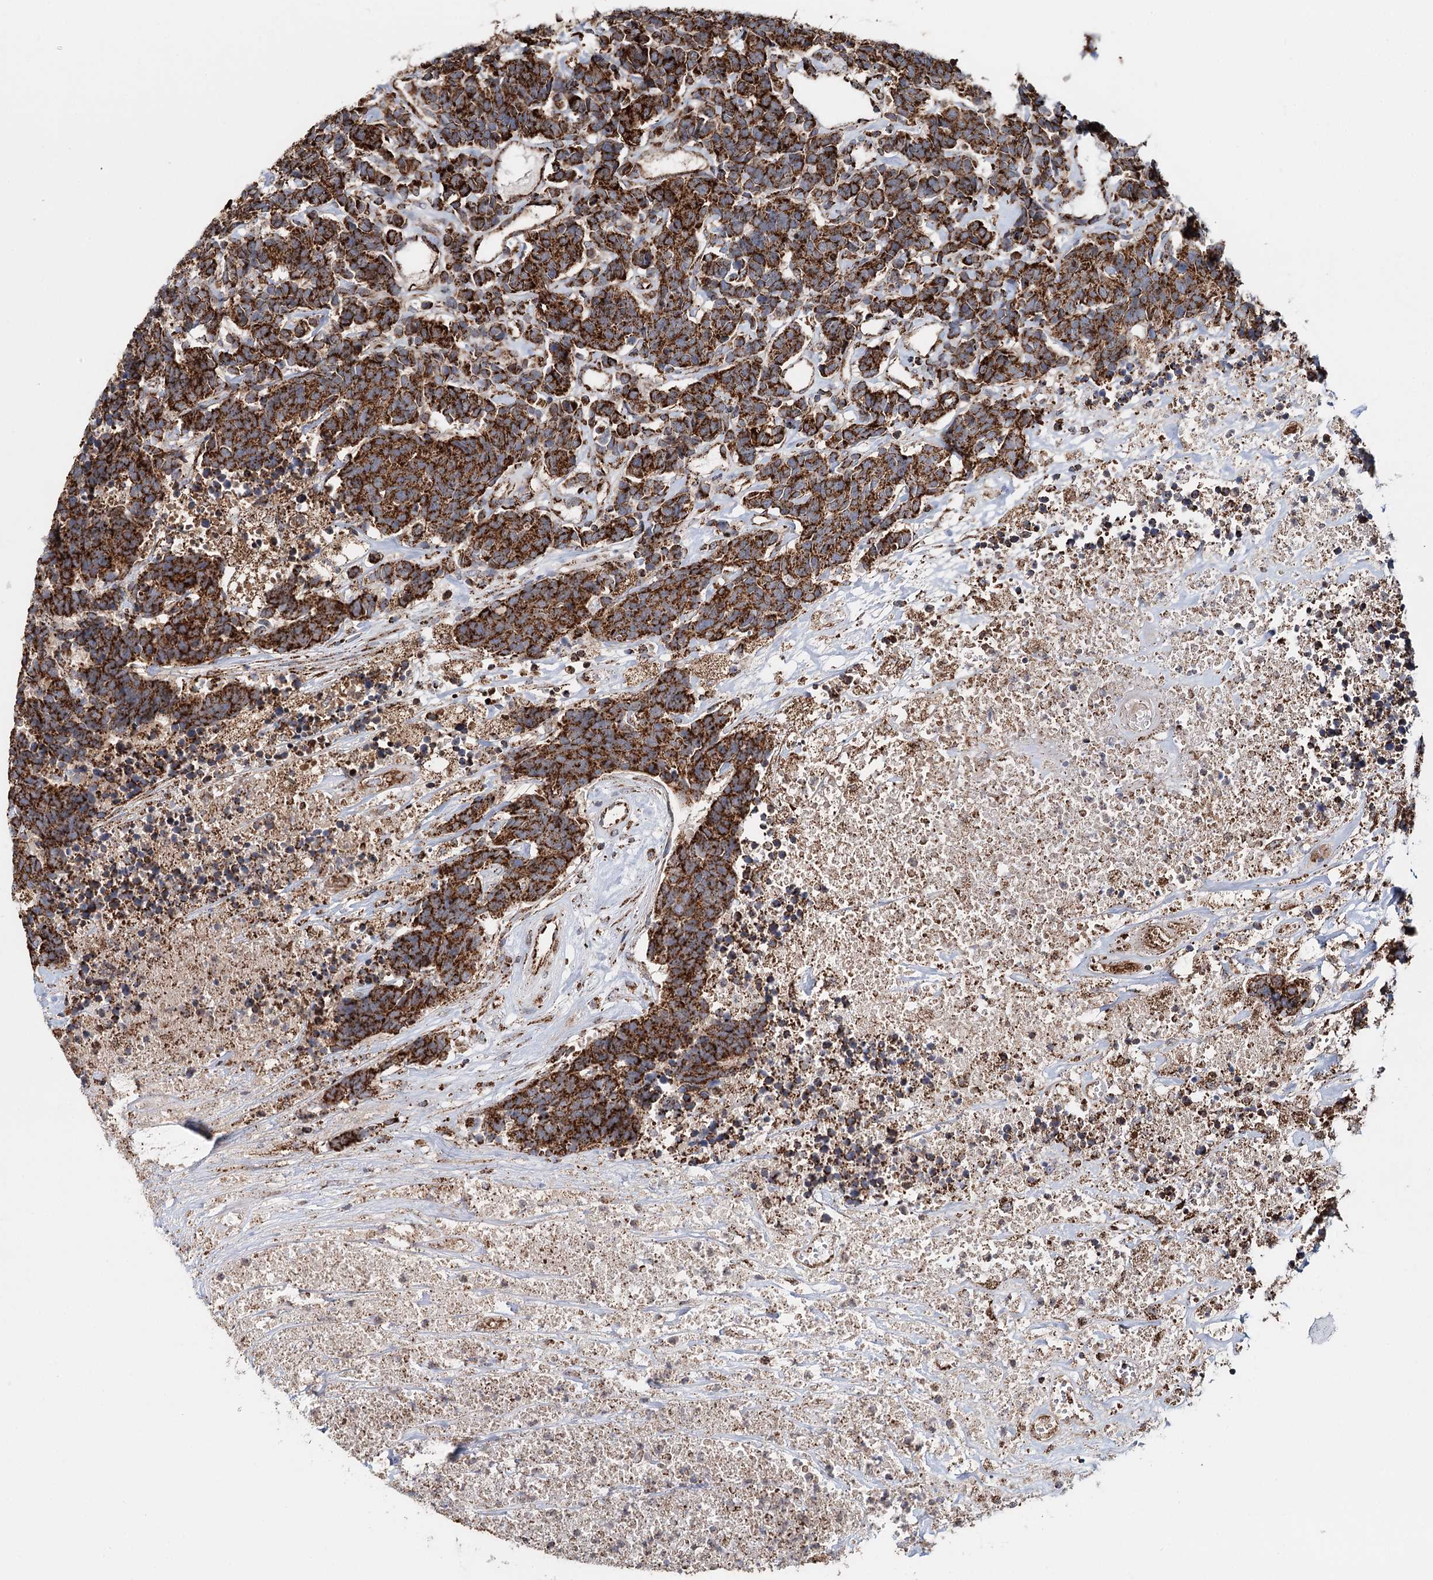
{"staining": {"intensity": "strong", "quantity": ">75%", "location": "cytoplasmic/membranous"}, "tissue": "carcinoid", "cell_type": "Tumor cells", "image_type": "cancer", "snomed": [{"axis": "morphology", "description": "Carcinoma, NOS"}, {"axis": "morphology", "description": "Carcinoid, malignant, NOS"}, {"axis": "topography", "description": "Urinary bladder"}], "caption": "Protein staining of malignant carcinoid tissue displays strong cytoplasmic/membranous staining in about >75% of tumor cells. The protein of interest is stained brown, and the nuclei are stained in blue (DAB (3,3'-diaminobenzidine) IHC with brightfield microscopy, high magnification).", "gene": "APH1A", "patient": {"sex": "male", "age": 57}}